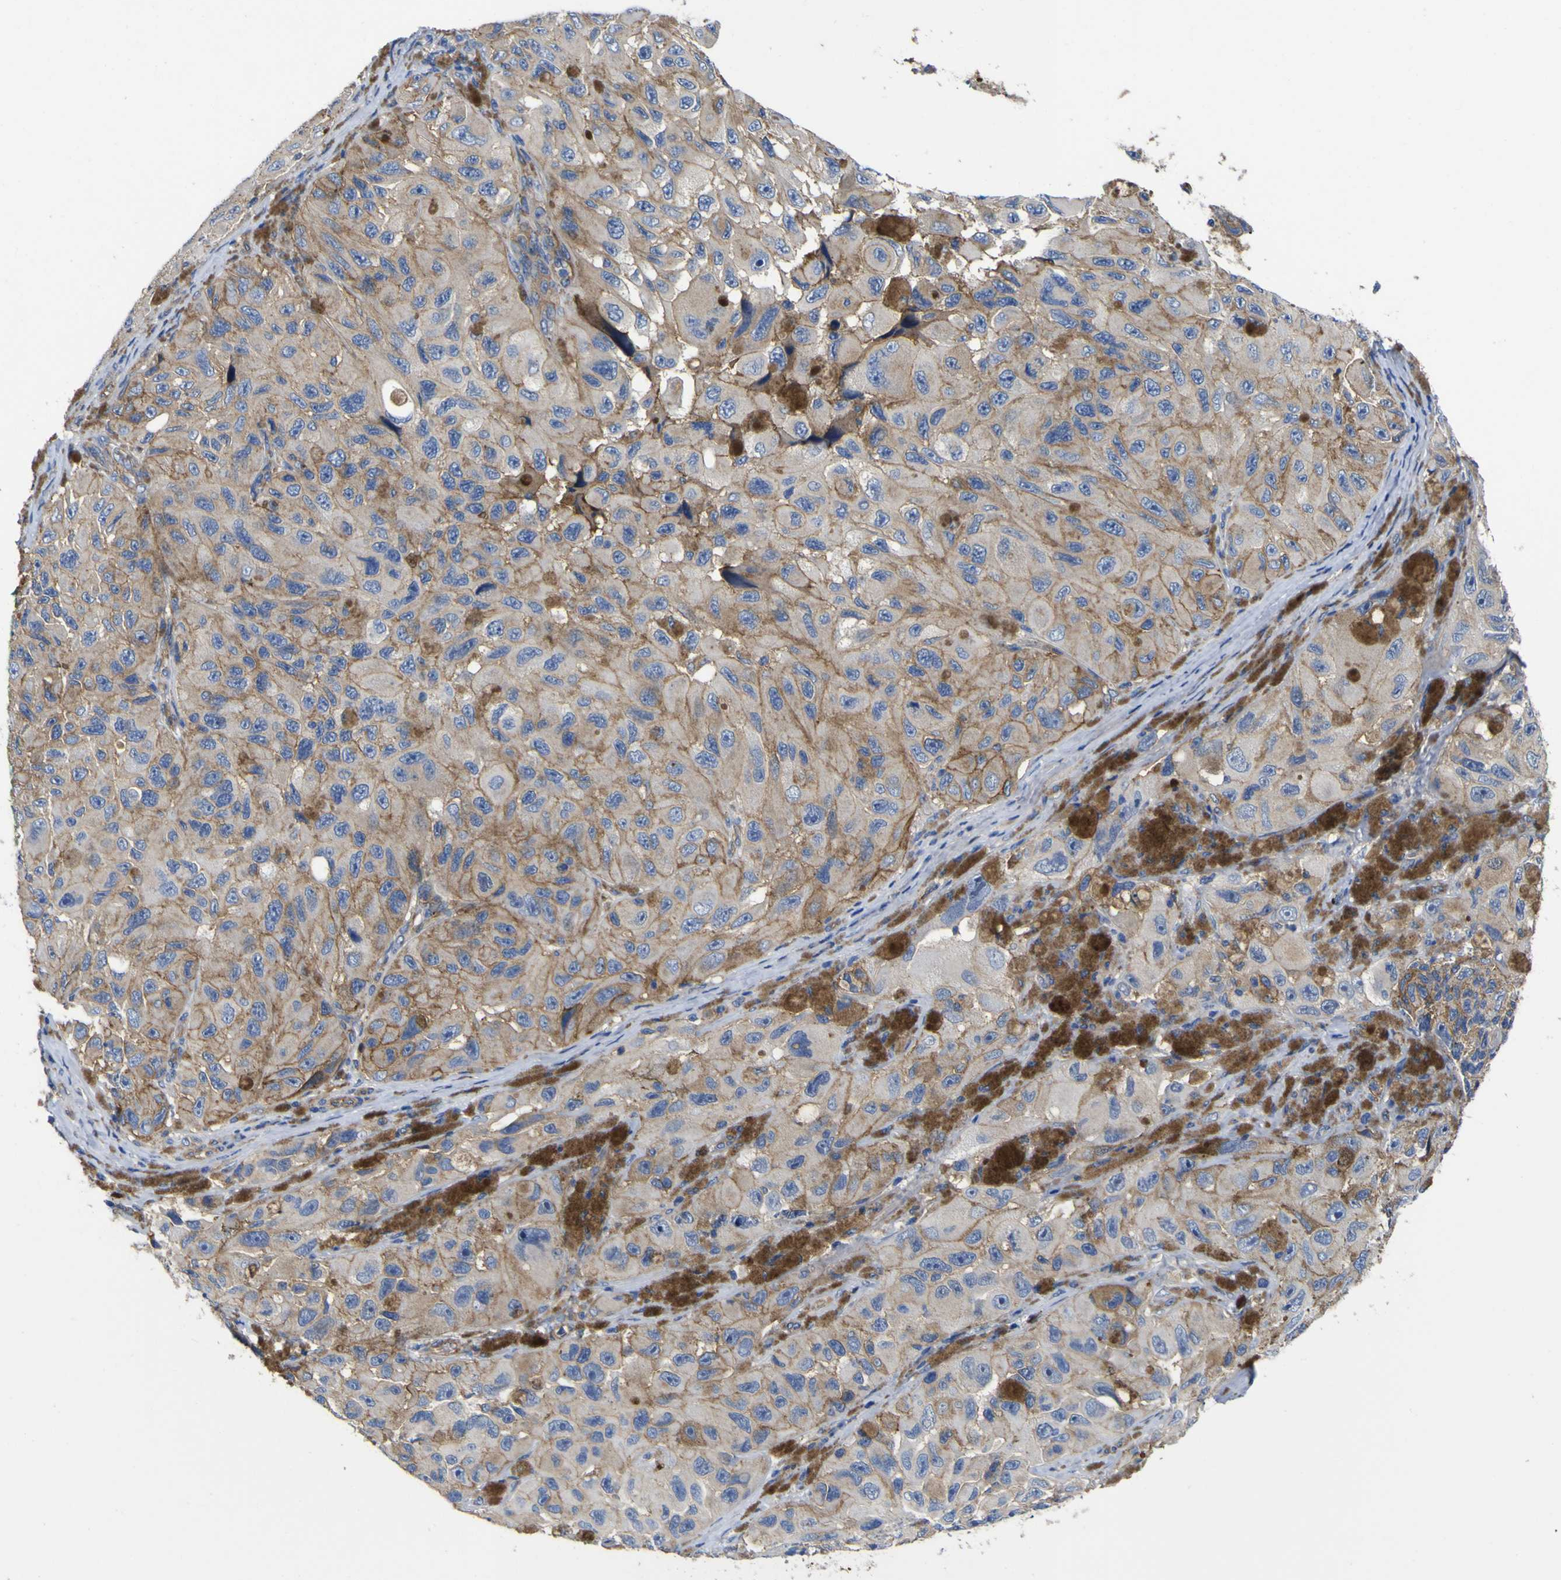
{"staining": {"intensity": "moderate", "quantity": "25%-75%", "location": "cytoplasmic/membranous"}, "tissue": "melanoma", "cell_type": "Tumor cells", "image_type": "cancer", "snomed": [{"axis": "morphology", "description": "Malignant melanoma, NOS"}, {"axis": "topography", "description": "Skin"}], "caption": "This is an image of immunohistochemistry (IHC) staining of melanoma, which shows moderate positivity in the cytoplasmic/membranous of tumor cells.", "gene": "CD151", "patient": {"sex": "female", "age": 73}}